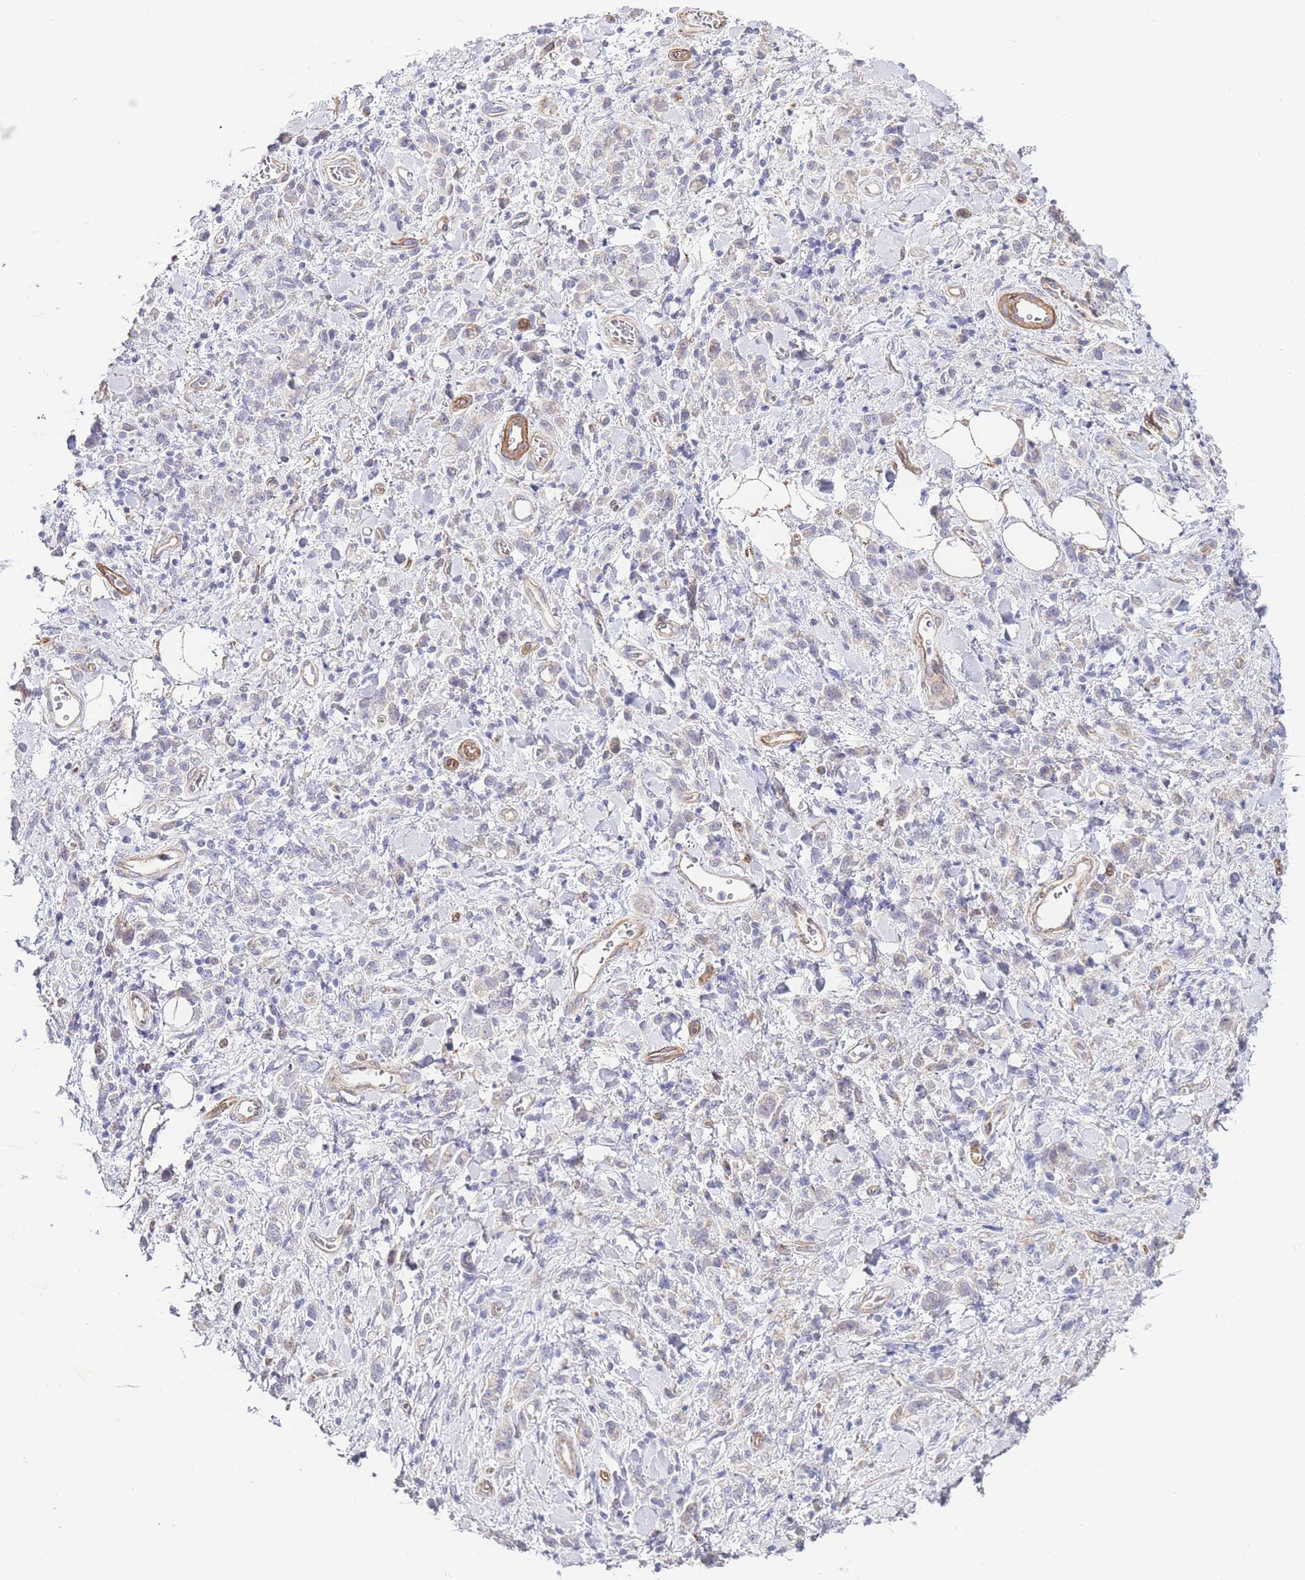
{"staining": {"intensity": "weak", "quantity": "25%-75%", "location": "cytoplasmic/membranous"}, "tissue": "stomach cancer", "cell_type": "Tumor cells", "image_type": "cancer", "snomed": [{"axis": "morphology", "description": "Adenocarcinoma, NOS"}, {"axis": "topography", "description": "Stomach"}], "caption": "IHC photomicrograph of neoplastic tissue: human stomach adenocarcinoma stained using immunohistochemistry reveals low levels of weak protein expression localized specifically in the cytoplasmic/membranous of tumor cells, appearing as a cytoplasmic/membranous brown color.", "gene": "PDCD7", "patient": {"sex": "male", "age": 77}}